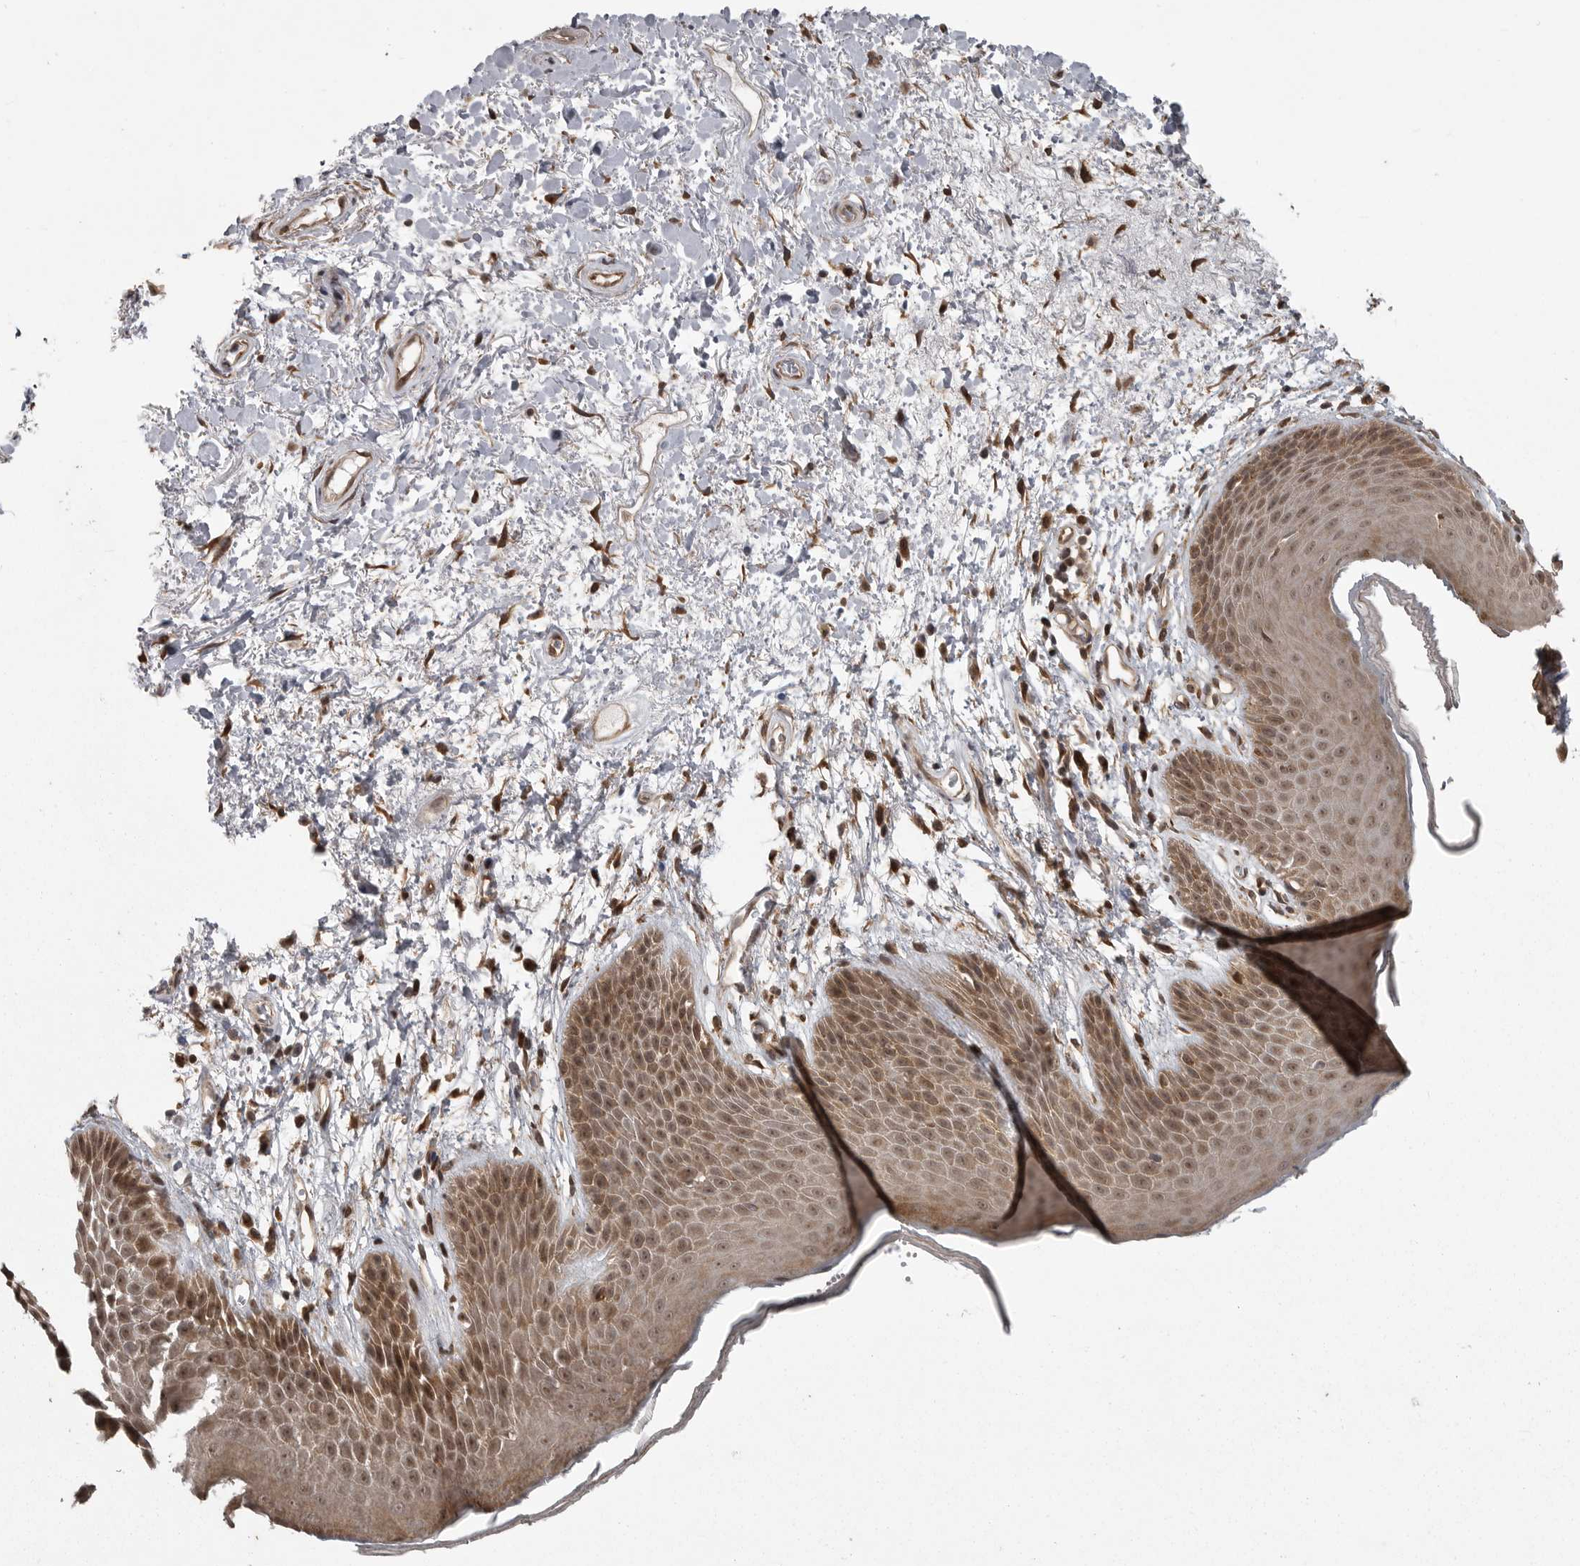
{"staining": {"intensity": "moderate", "quantity": ">75%", "location": "cytoplasmic/membranous,nuclear"}, "tissue": "skin", "cell_type": "Epidermal cells", "image_type": "normal", "snomed": [{"axis": "morphology", "description": "Normal tissue, NOS"}, {"axis": "topography", "description": "Anal"}], "caption": "A photomicrograph showing moderate cytoplasmic/membranous,nuclear staining in approximately >75% of epidermal cells in unremarkable skin, as visualized by brown immunohistochemical staining.", "gene": "DNAJC8", "patient": {"sex": "male", "age": 74}}